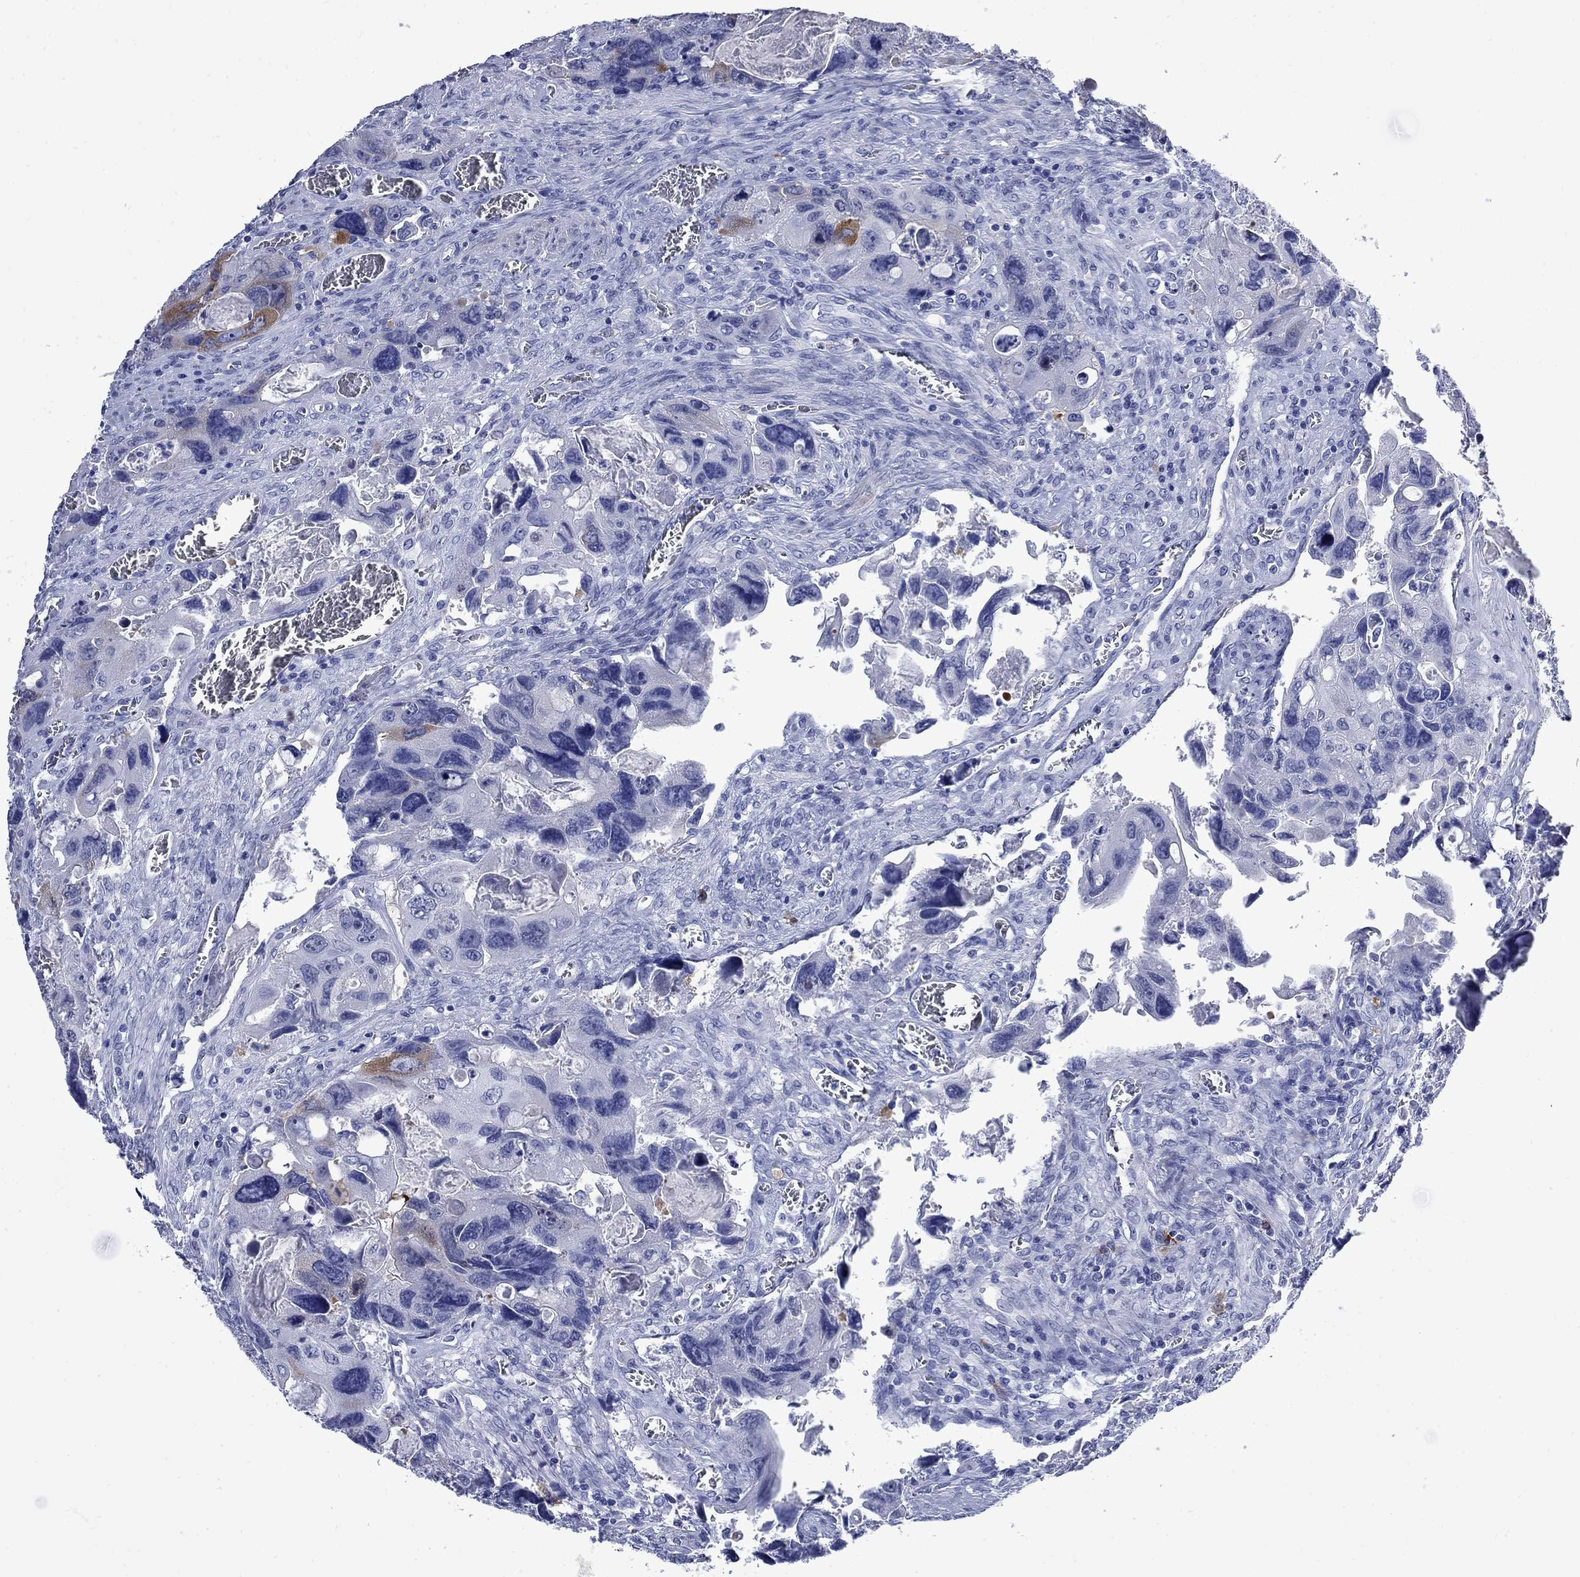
{"staining": {"intensity": "strong", "quantity": "<25%", "location": "cytoplasmic/membranous"}, "tissue": "colorectal cancer", "cell_type": "Tumor cells", "image_type": "cancer", "snomed": [{"axis": "morphology", "description": "Adenocarcinoma, NOS"}, {"axis": "topography", "description": "Rectum"}], "caption": "Human colorectal cancer (adenocarcinoma) stained for a protein (brown) displays strong cytoplasmic/membranous positive expression in approximately <25% of tumor cells.", "gene": "TACC3", "patient": {"sex": "male", "age": 62}}